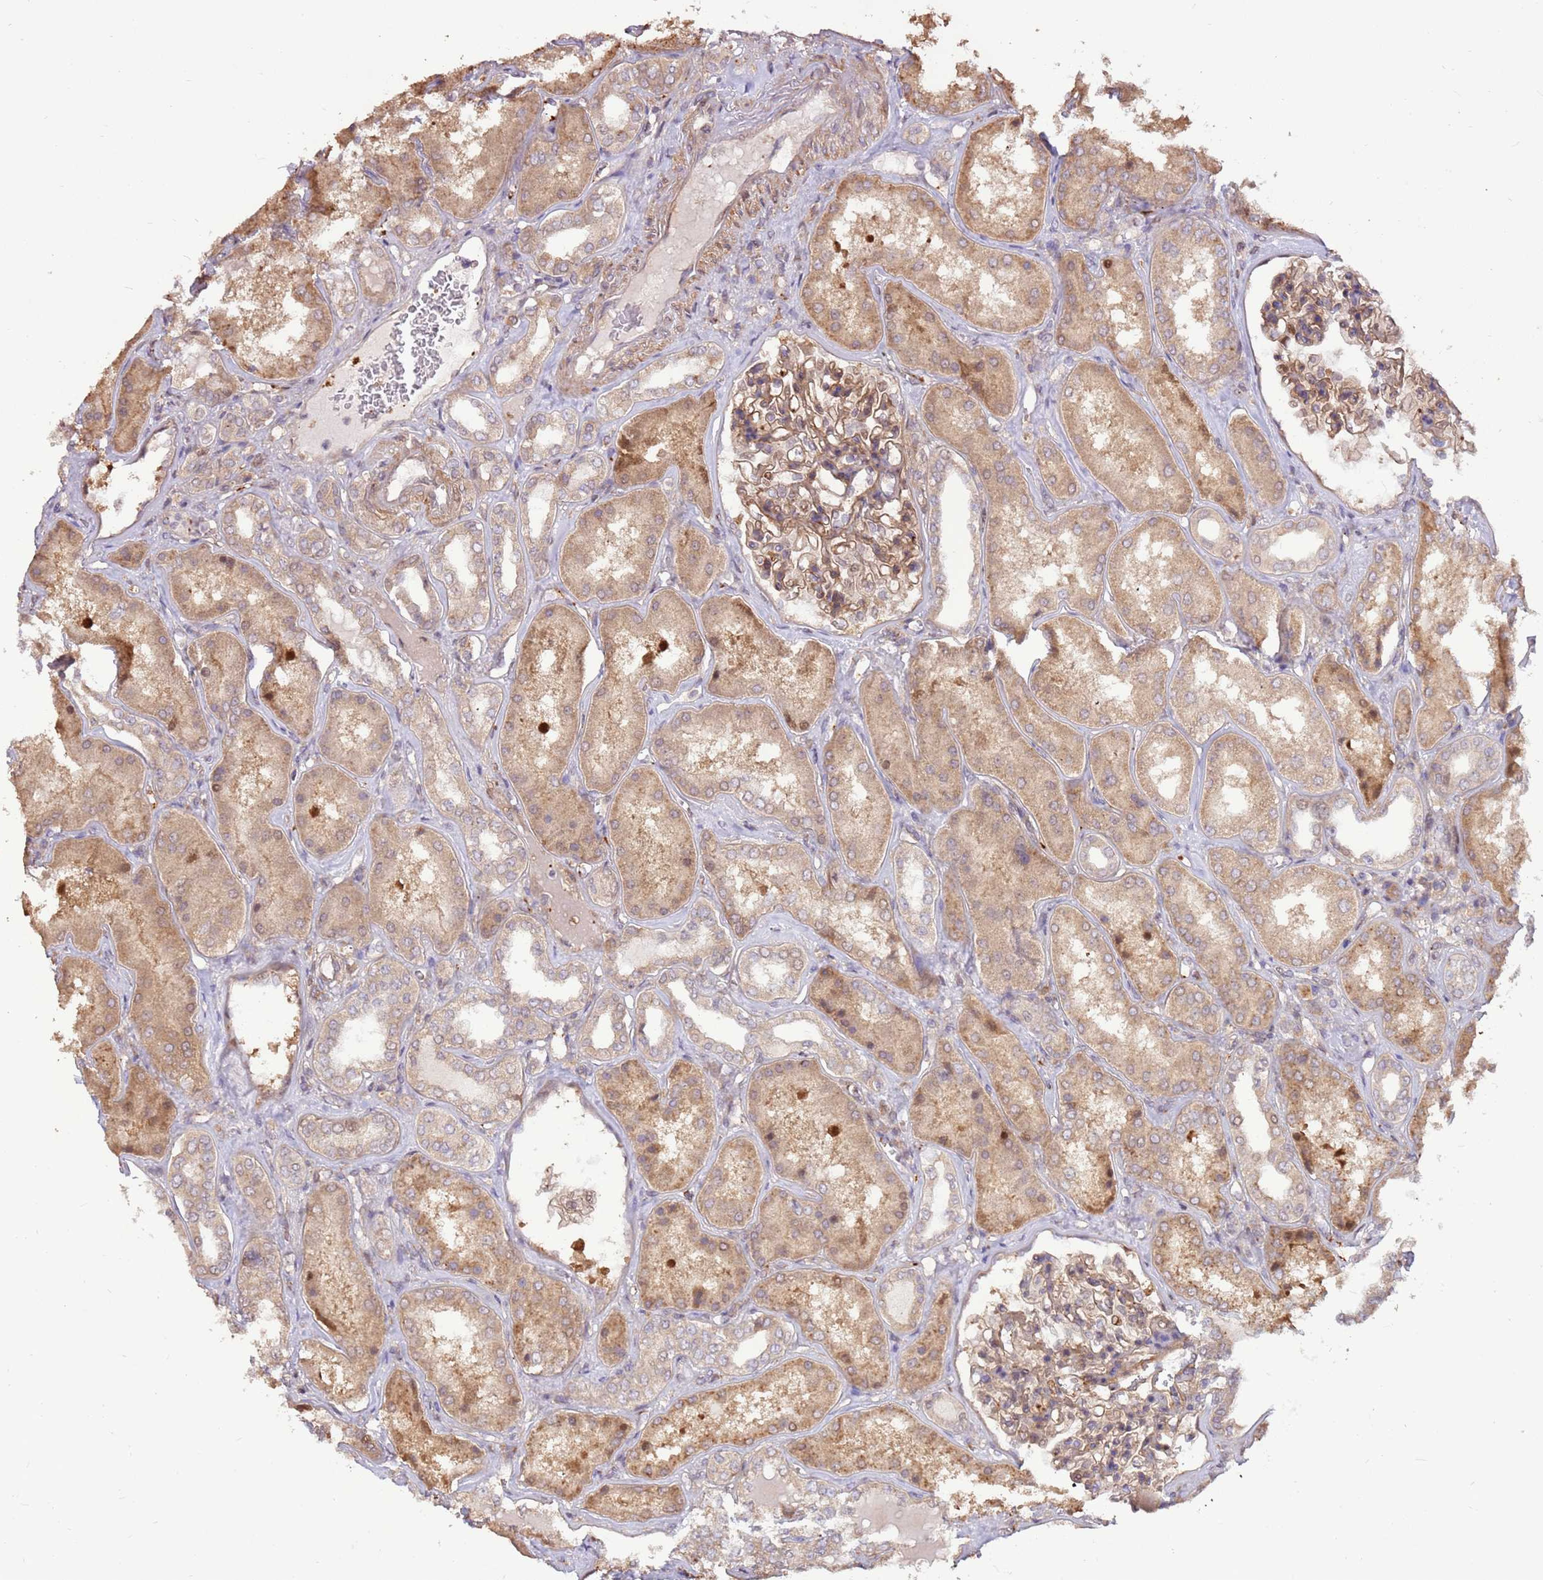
{"staining": {"intensity": "moderate", "quantity": ">75%", "location": "cytoplasmic/membranous"}, "tissue": "kidney", "cell_type": "Cells in glomeruli", "image_type": "normal", "snomed": [{"axis": "morphology", "description": "Normal tissue, NOS"}, {"axis": "topography", "description": "Kidney"}], "caption": "Protein staining of unremarkable kidney displays moderate cytoplasmic/membranous positivity in approximately >75% of cells in glomeruli. Immunohistochemistry stains the protein of interest in brown and the nuclei are stained blue.", "gene": "CCDC112", "patient": {"sex": "female", "age": 56}}